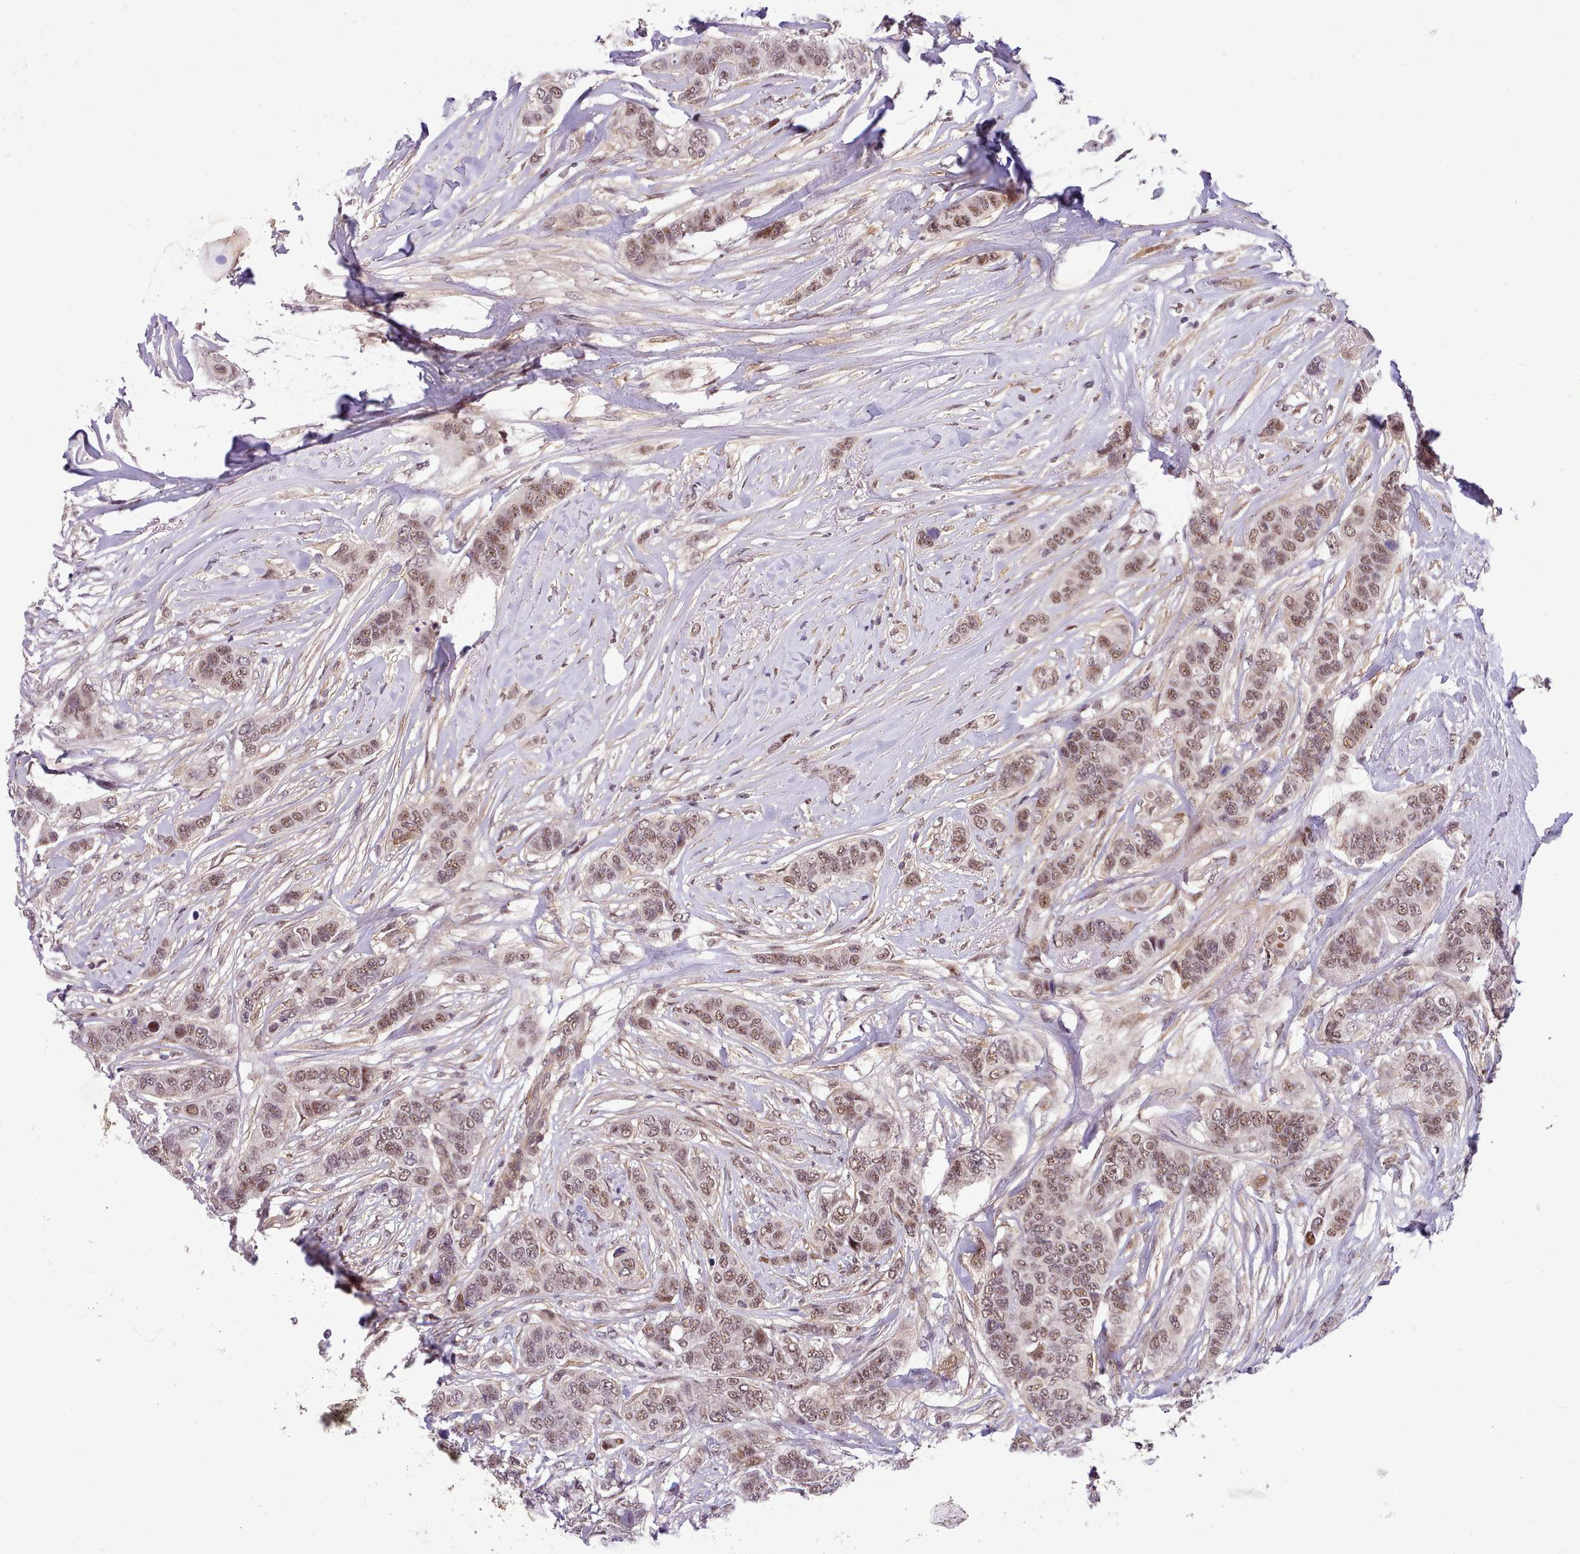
{"staining": {"intensity": "moderate", "quantity": ">75%", "location": "nuclear"}, "tissue": "breast cancer", "cell_type": "Tumor cells", "image_type": "cancer", "snomed": [{"axis": "morphology", "description": "Lobular carcinoma"}, {"axis": "topography", "description": "Breast"}], "caption": "The immunohistochemical stain labels moderate nuclear expression in tumor cells of breast lobular carcinoma tissue.", "gene": "HOXB7", "patient": {"sex": "female", "age": 51}}